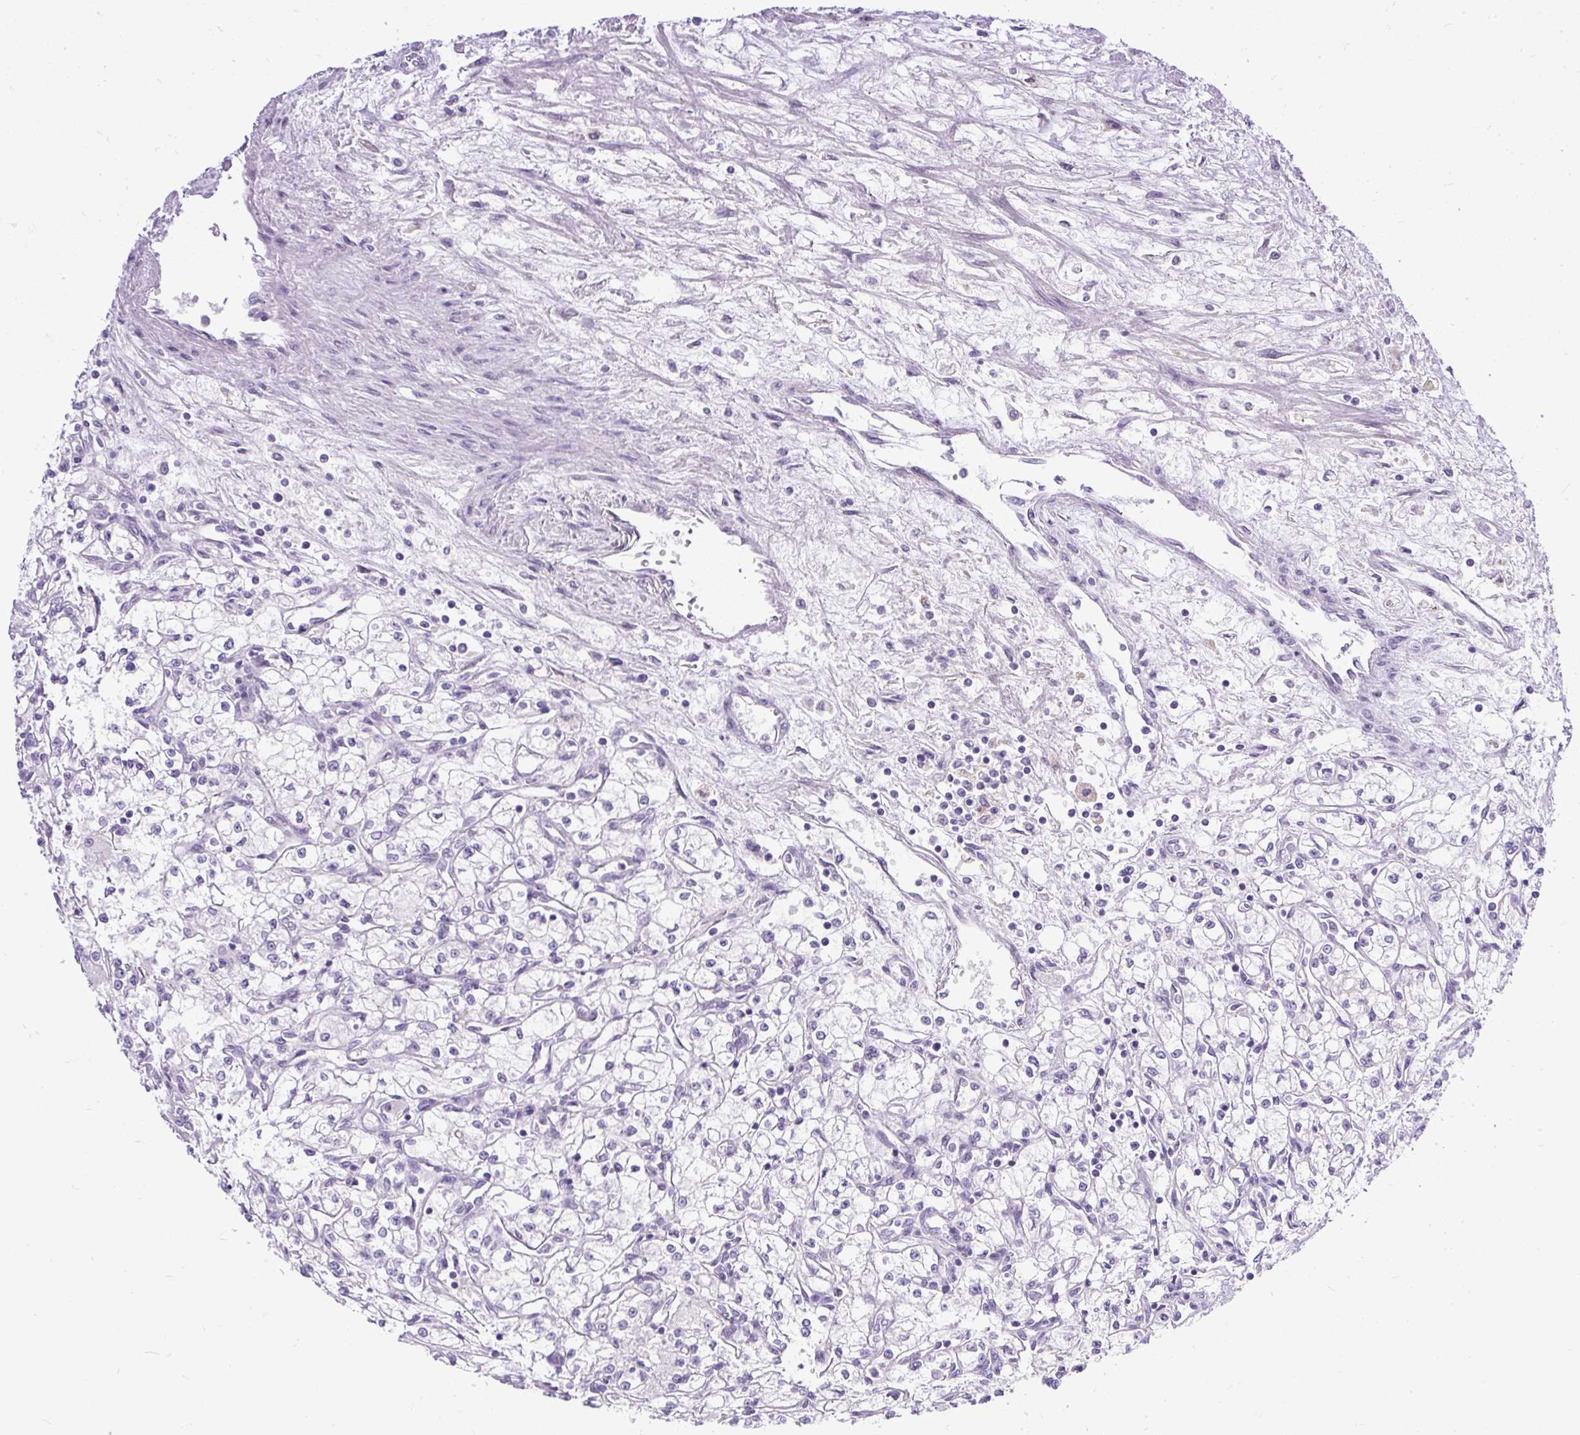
{"staining": {"intensity": "negative", "quantity": "none", "location": "none"}, "tissue": "renal cancer", "cell_type": "Tumor cells", "image_type": "cancer", "snomed": [{"axis": "morphology", "description": "Adenocarcinoma, NOS"}, {"axis": "topography", "description": "Kidney"}], "caption": "Tumor cells show no significant expression in renal adenocarcinoma. (DAB (3,3'-diaminobenzidine) IHC visualized using brightfield microscopy, high magnification).", "gene": "WNT10B", "patient": {"sex": "male", "age": 59}}